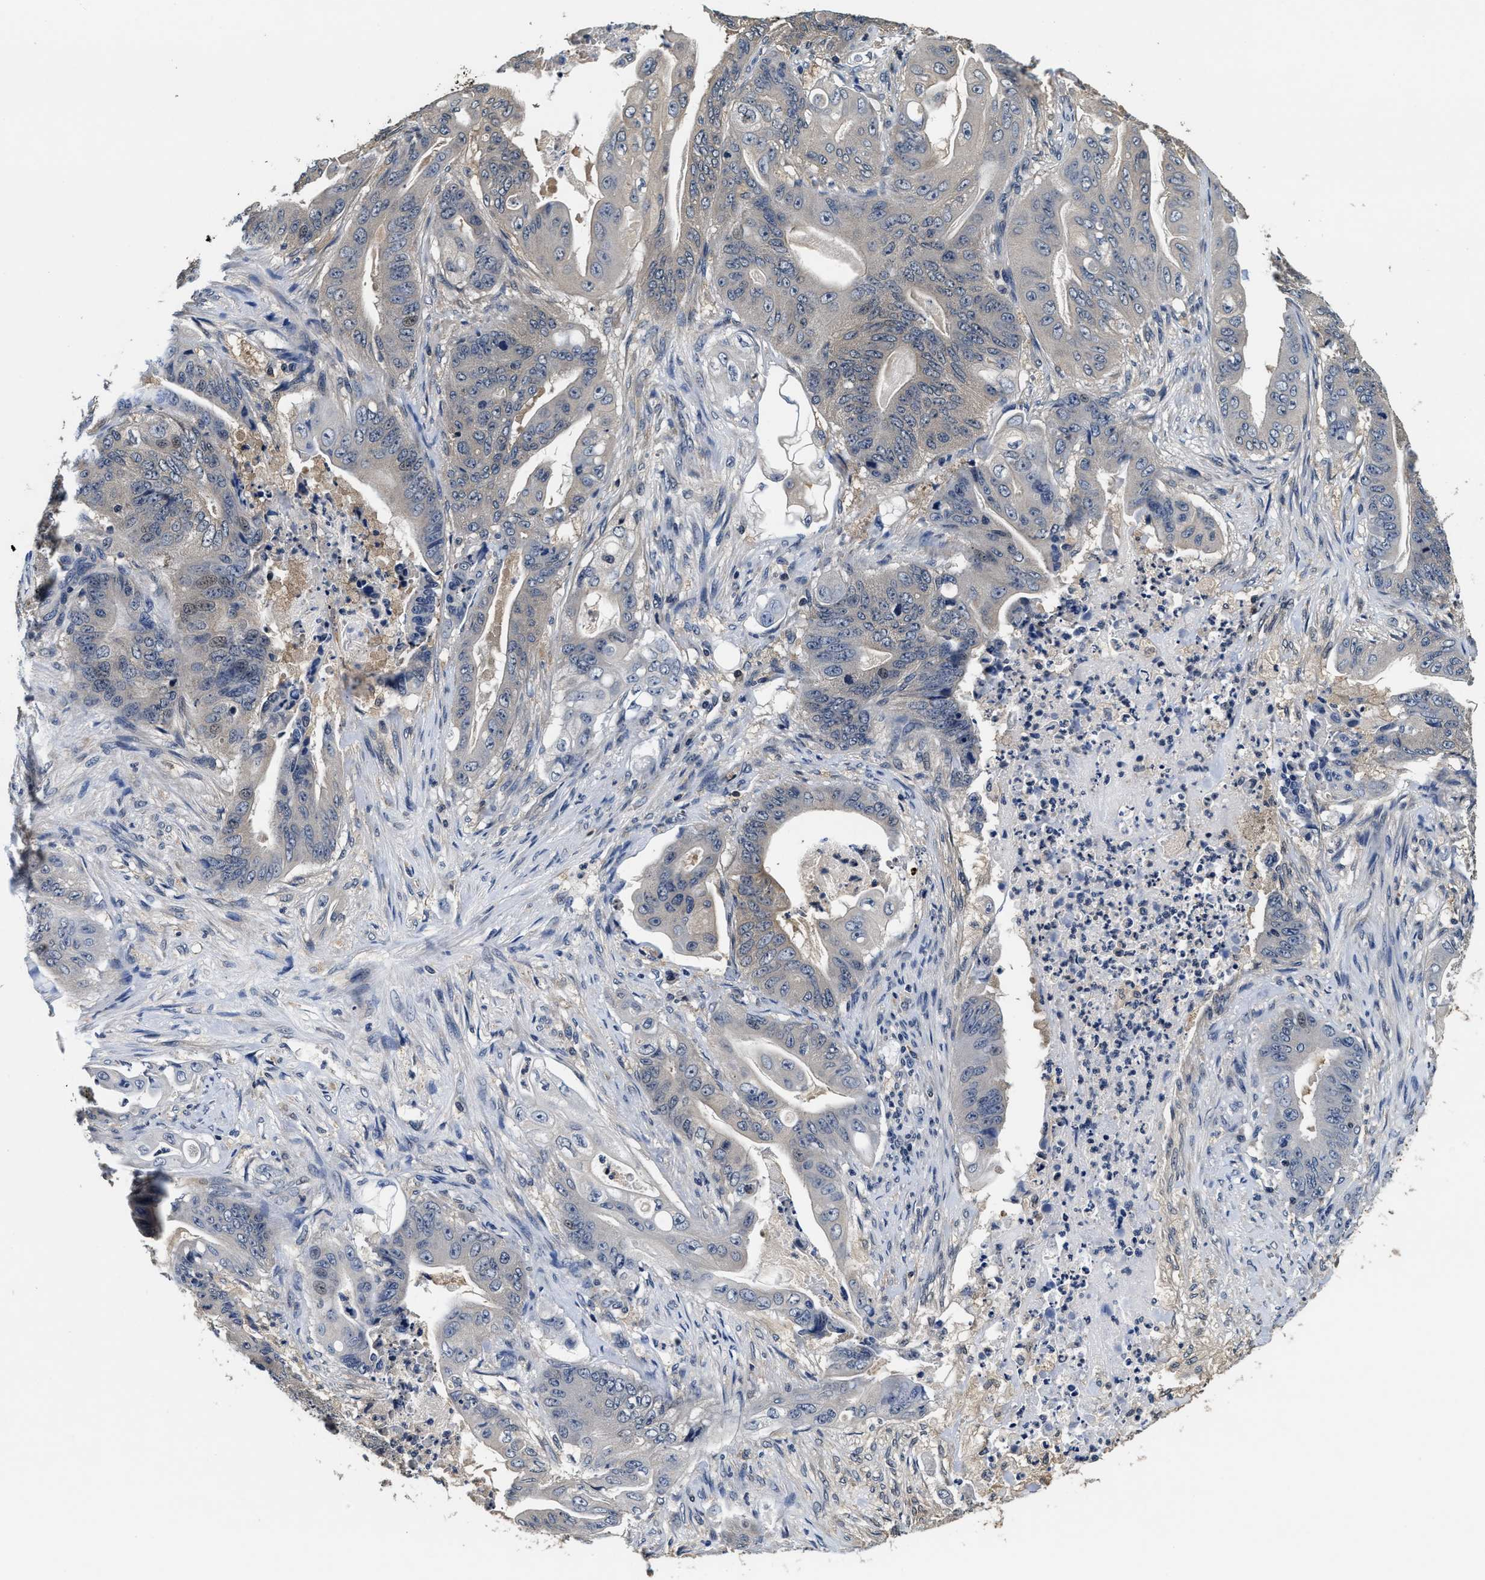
{"staining": {"intensity": "negative", "quantity": "none", "location": "none"}, "tissue": "stomach cancer", "cell_type": "Tumor cells", "image_type": "cancer", "snomed": [{"axis": "morphology", "description": "Adenocarcinoma, NOS"}, {"axis": "topography", "description": "Stomach"}], "caption": "A histopathology image of adenocarcinoma (stomach) stained for a protein displays no brown staining in tumor cells. (DAB (3,3'-diaminobenzidine) immunohistochemistry (IHC) visualized using brightfield microscopy, high magnification).", "gene": "PHPT1", "patient": {"sex": "female", "age": 73}}